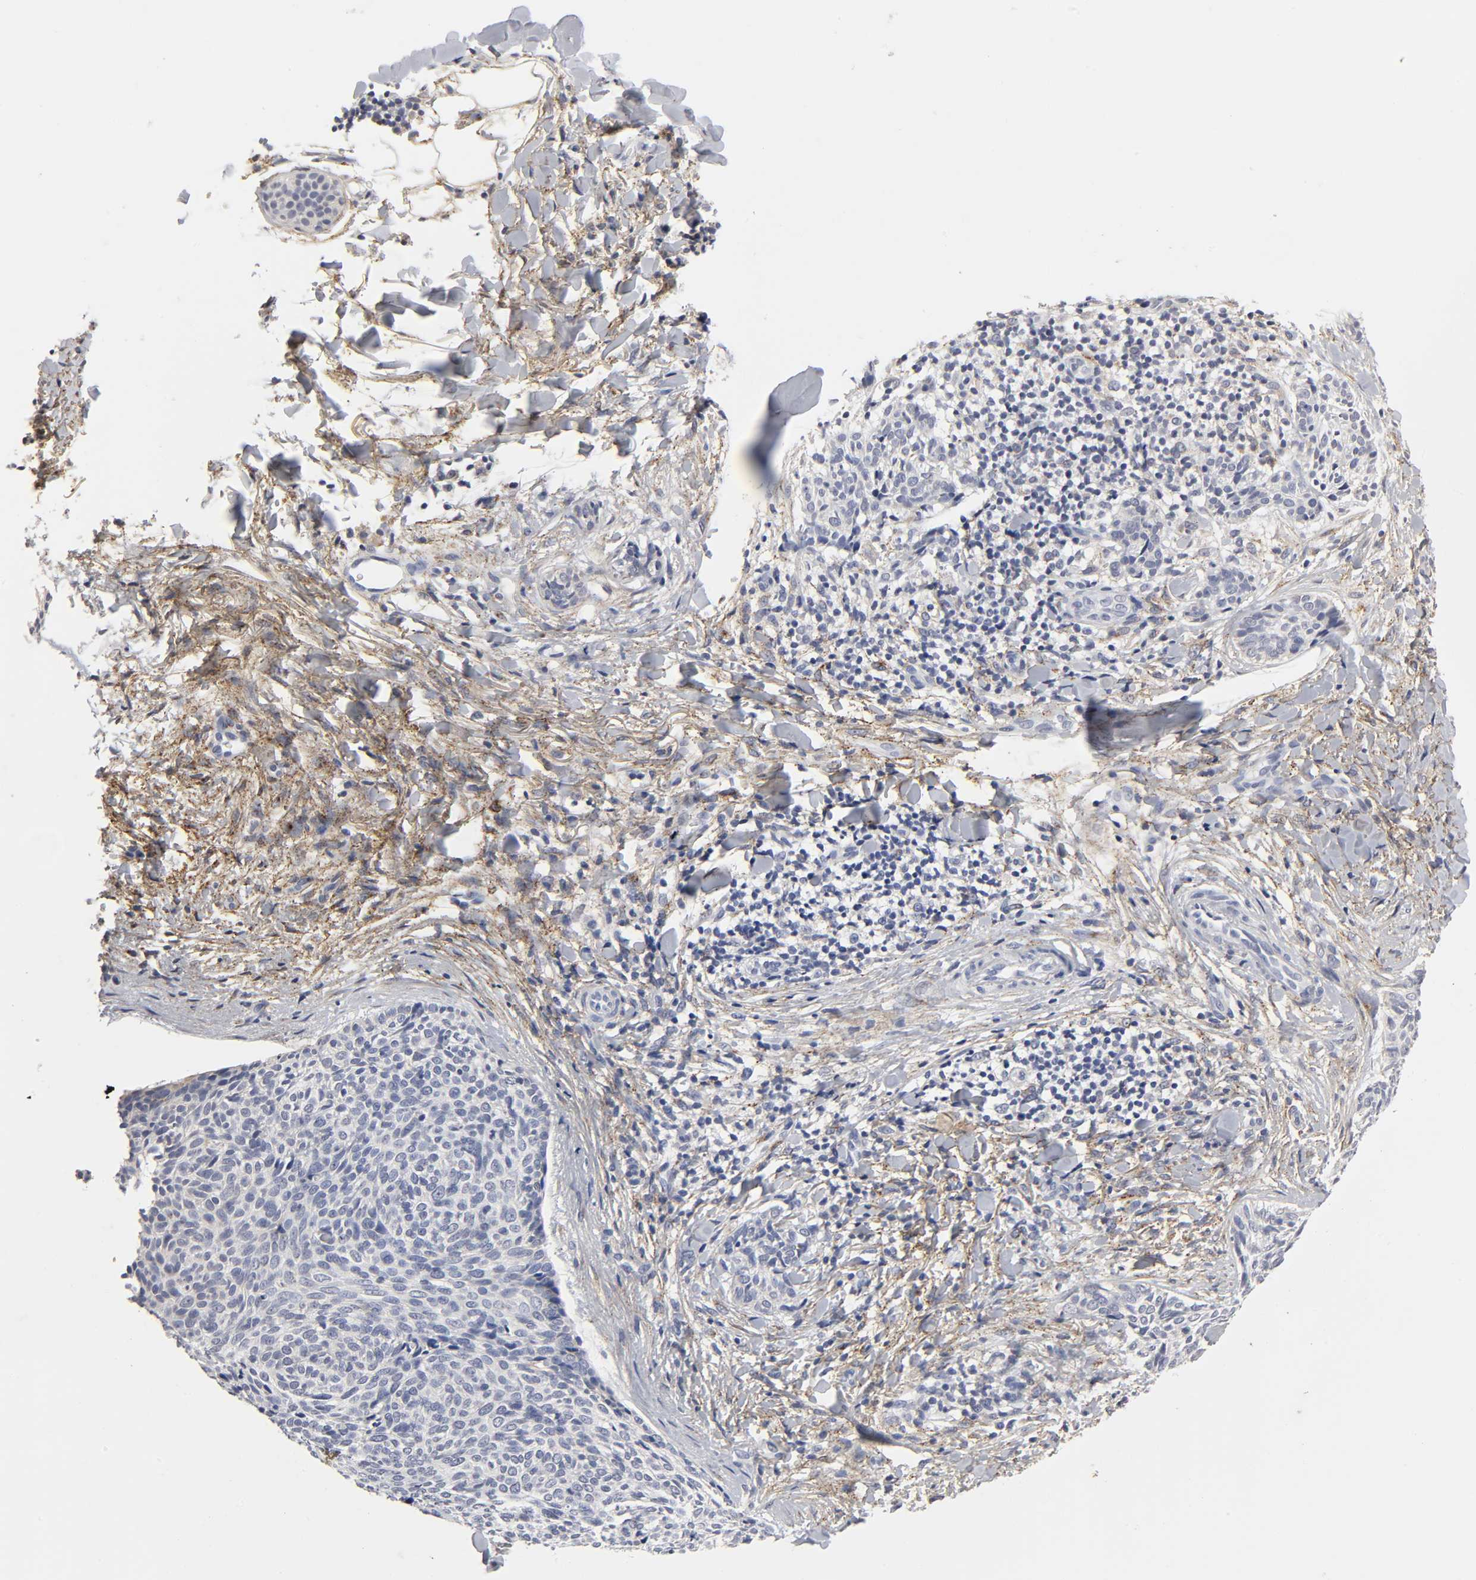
{"staining": {"intensity": "negative", "quantity": "none", "location": "none"}, "tissue": "skin cancer", "cell_type": "Tumor cells", "image_type": "cancer", "snomed": [{"axis": "morphology", "description": "Normal tissue, NOS"}, {"axis": "morphology", "description": "Basal cell carcinoma"}, {"axis": "topography", "description": "Skin"}], "caption": "A high-resolution histopathology image shows immunohistochemistry (IHC) staining of skin cancer (basal cell carcinoma), which shows no significant expression in tumor cells.", "gene": "LRP1", "patient": {"sex": "female", "age": 57}}